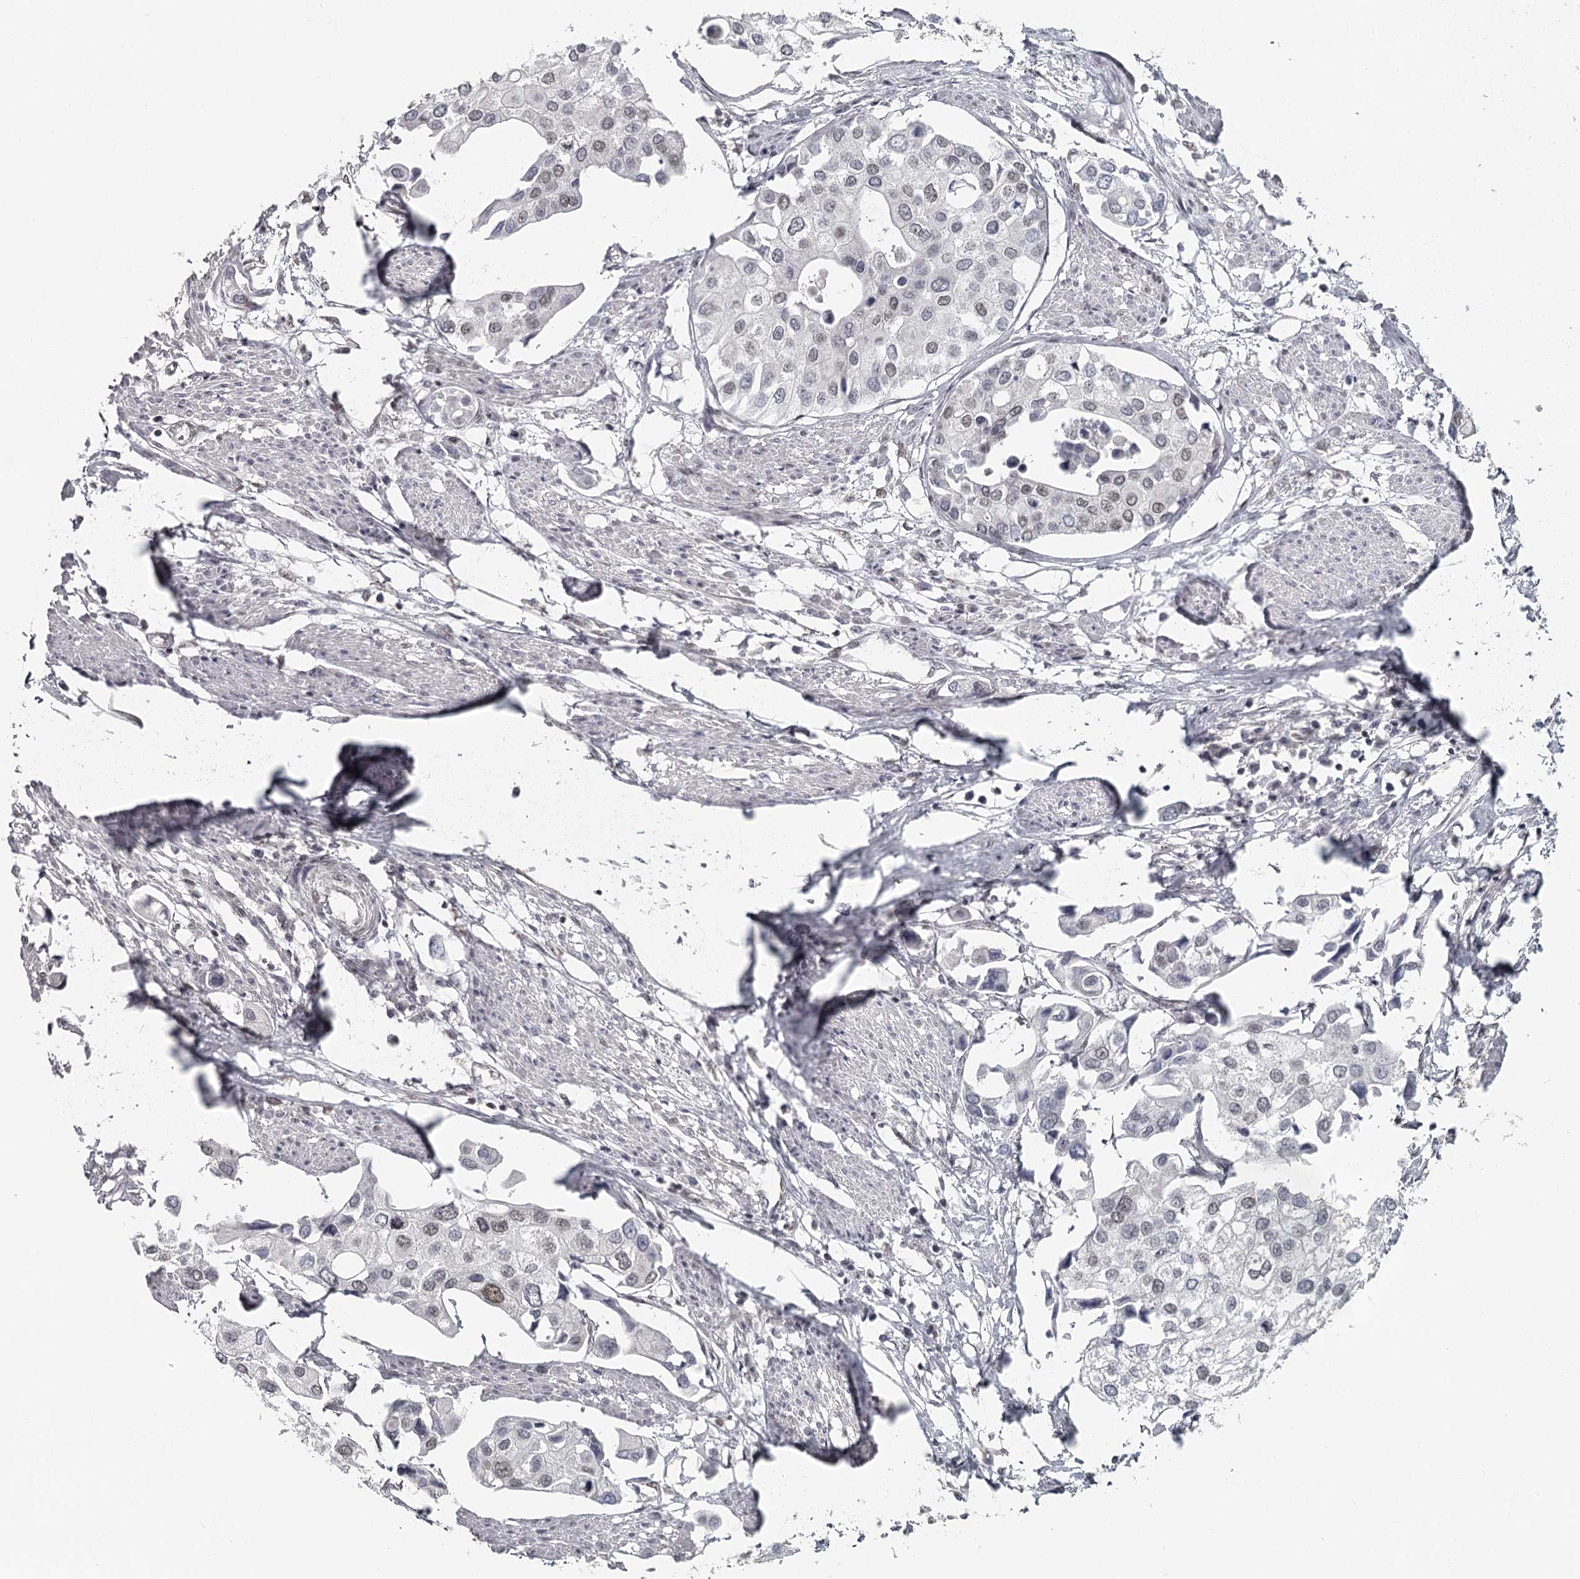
{"staining": {"intensity": "weak", "quantity": ">75%", "location": "nuclear"}, "tissue": "urothelial cancer", "cell_type": "Tumor cells", "image_type": "cancer", "snomed": [{"axis": "morphology", "description": "Urothelial carcinoma, High grade"}, {"axis": "topography", "description": "Urinary bladder"}], "caption": "IHC of urothelial cancer exhibits low levels of weak nuclear positivity in approximately >75% of tumor cells. The staining is performed using DAB (3,3'-diaminobenzidine) brown chromogen to label protein expression. The nuclei are counter-stained blue using hematoxylin.", "gene": "FAM13C", "patient": {"sex": "male", "age": 64}}